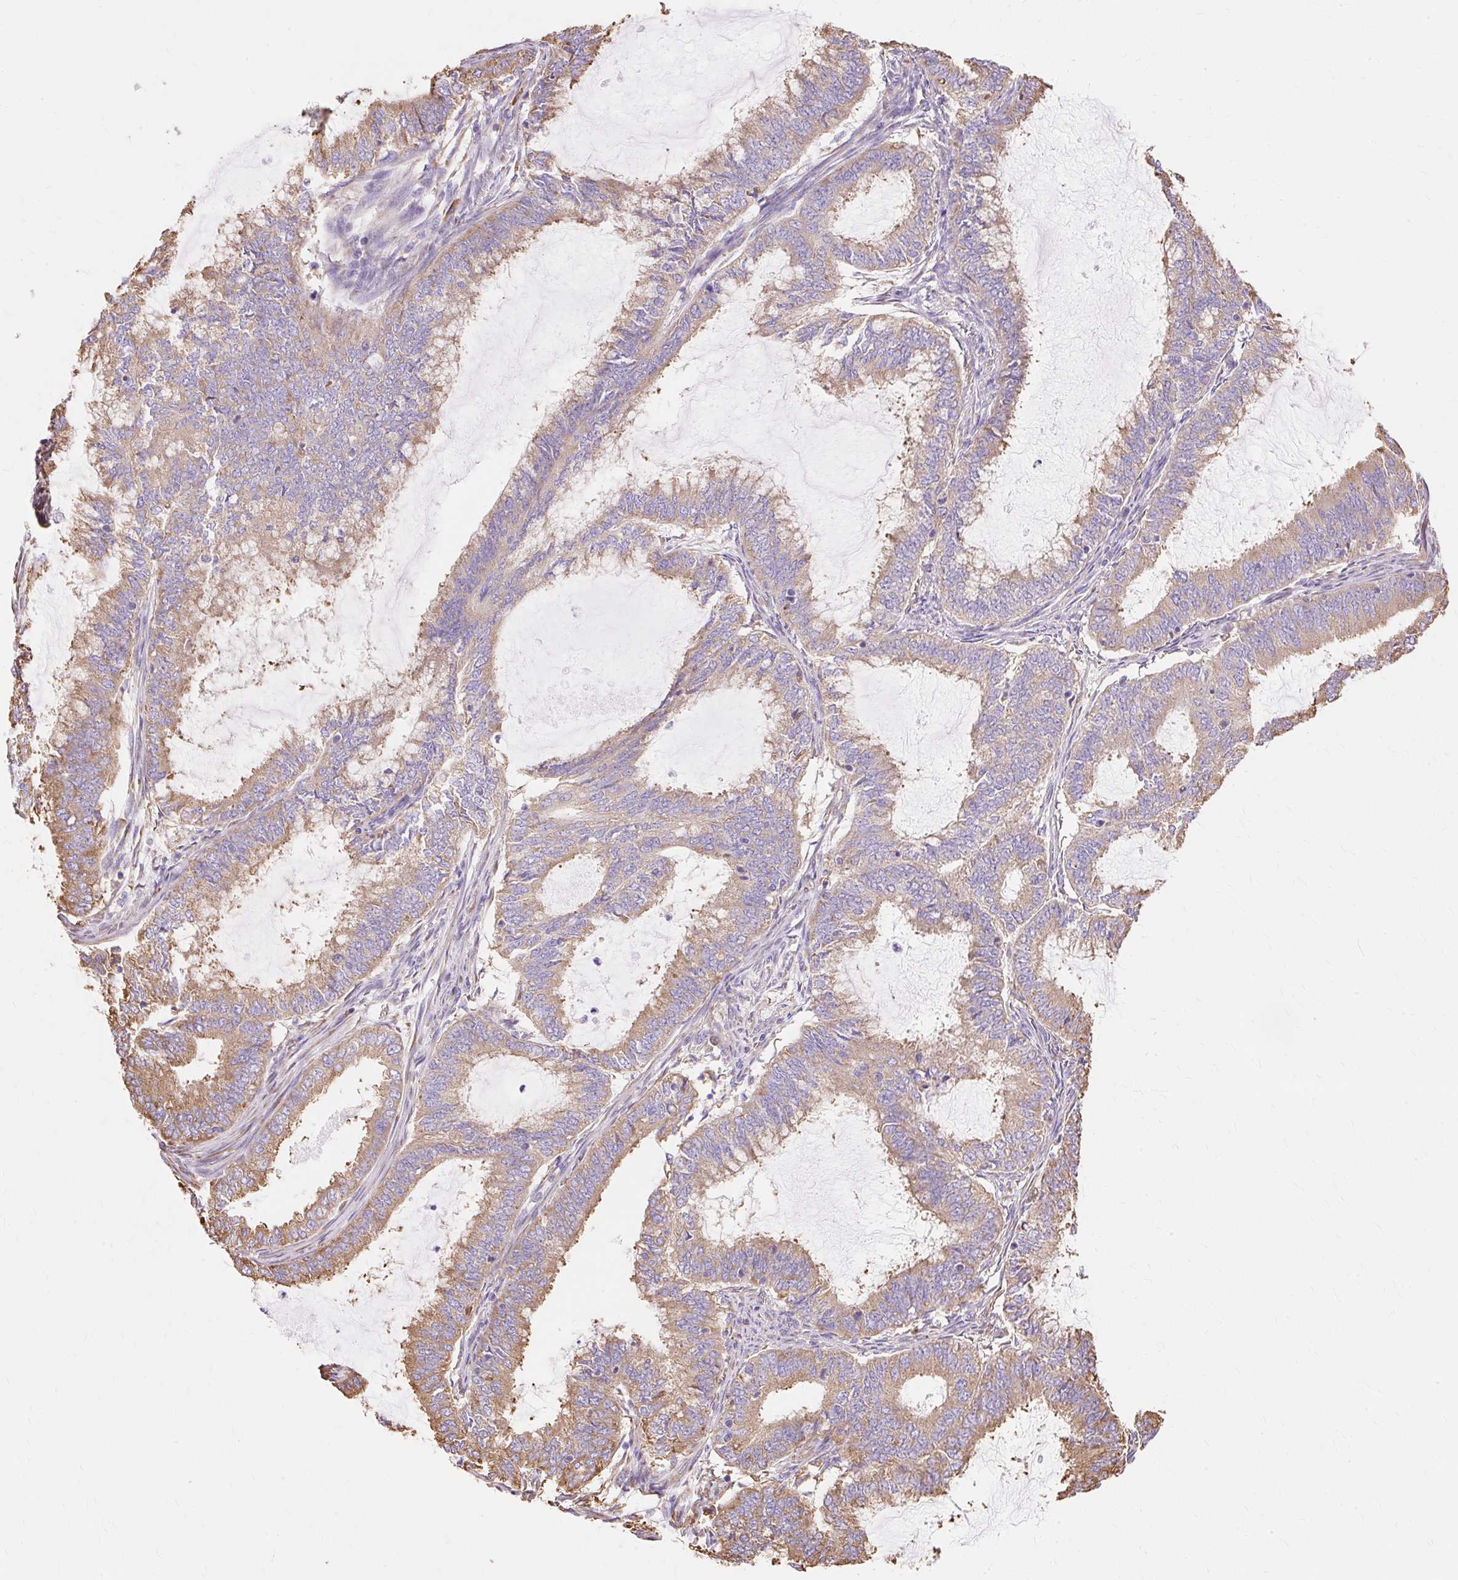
{"staining": {"intensity": "moderate", "quantity": ">75%", "location": "cytoplasmic/membranous"}, "tissue": "endometrial cancer", "cell_type": "Tumor cells", "image_type": "cancer", "snomed": [{"axis": "morphology", "description": "Adenocarcinoma, NOS"}, {"axis": "topography", "description": "Endometrium"}], "caption": "Moderate cytoplasmic/membranous positivity for a protein is seen in approximately >75% of tumor cells of endometrial cancer (adenocarcinoma) using IHC.", "gene": "RPS17", "patient": {"sex": "female", "age": 51}}